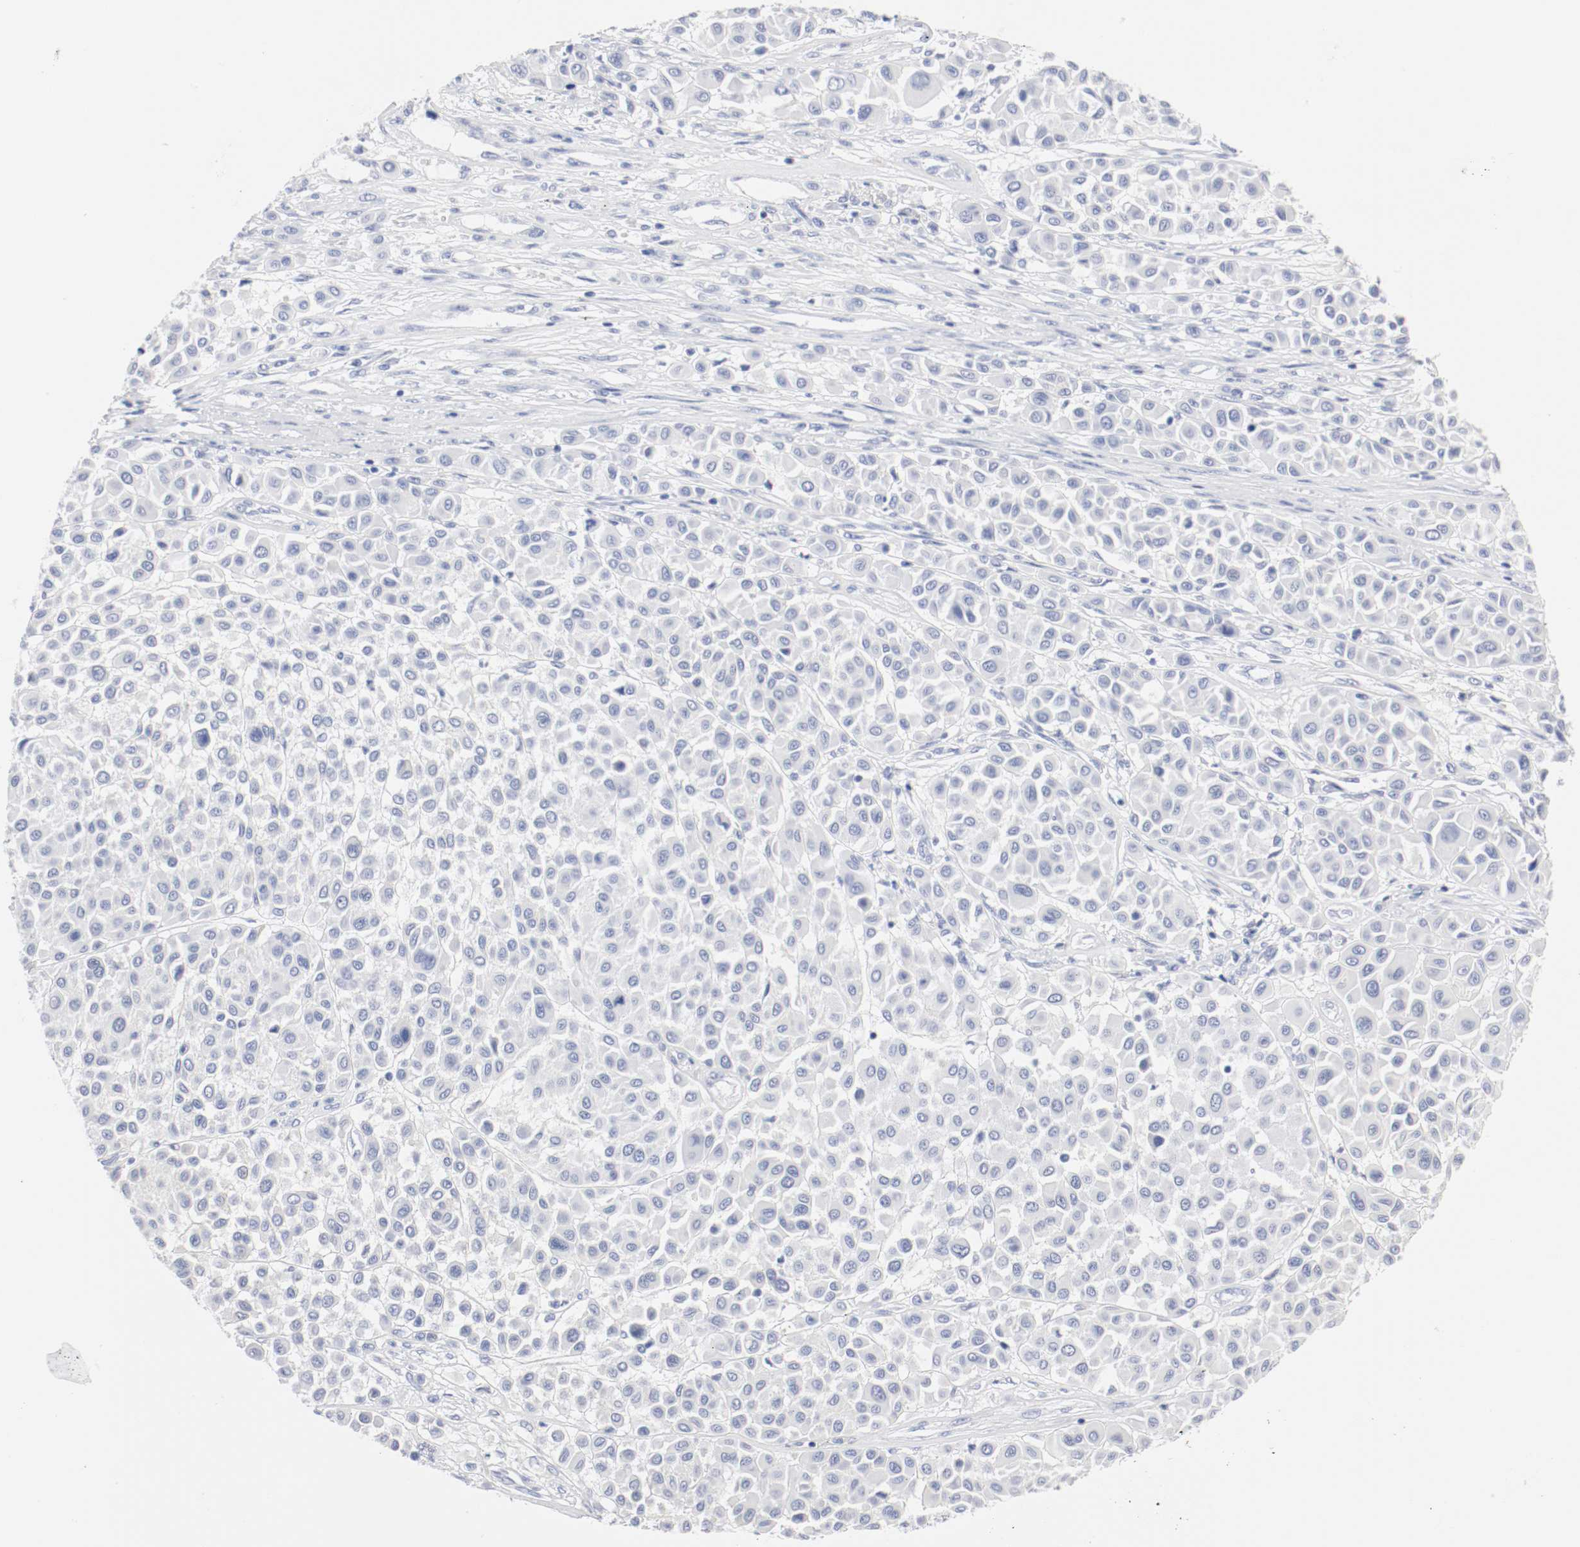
{"staining": {"intensity": "negative", "quantity": "none", "location": "none"}, "tissue": "melanoma", "cell_type": "Tumor cells", "image_type": "cancer", "snomed": [{"axis": "morphology", "description": "Malignant melanoma, Metastatic site"}, {"axis": "topography", "description": "Soft tissue"}], "caption": "Human melanoma stained for a protein using IHC displays no positivity in tumor cells.", "gene": "GAD1", "patient": {"sex": "male", "age": 41}}